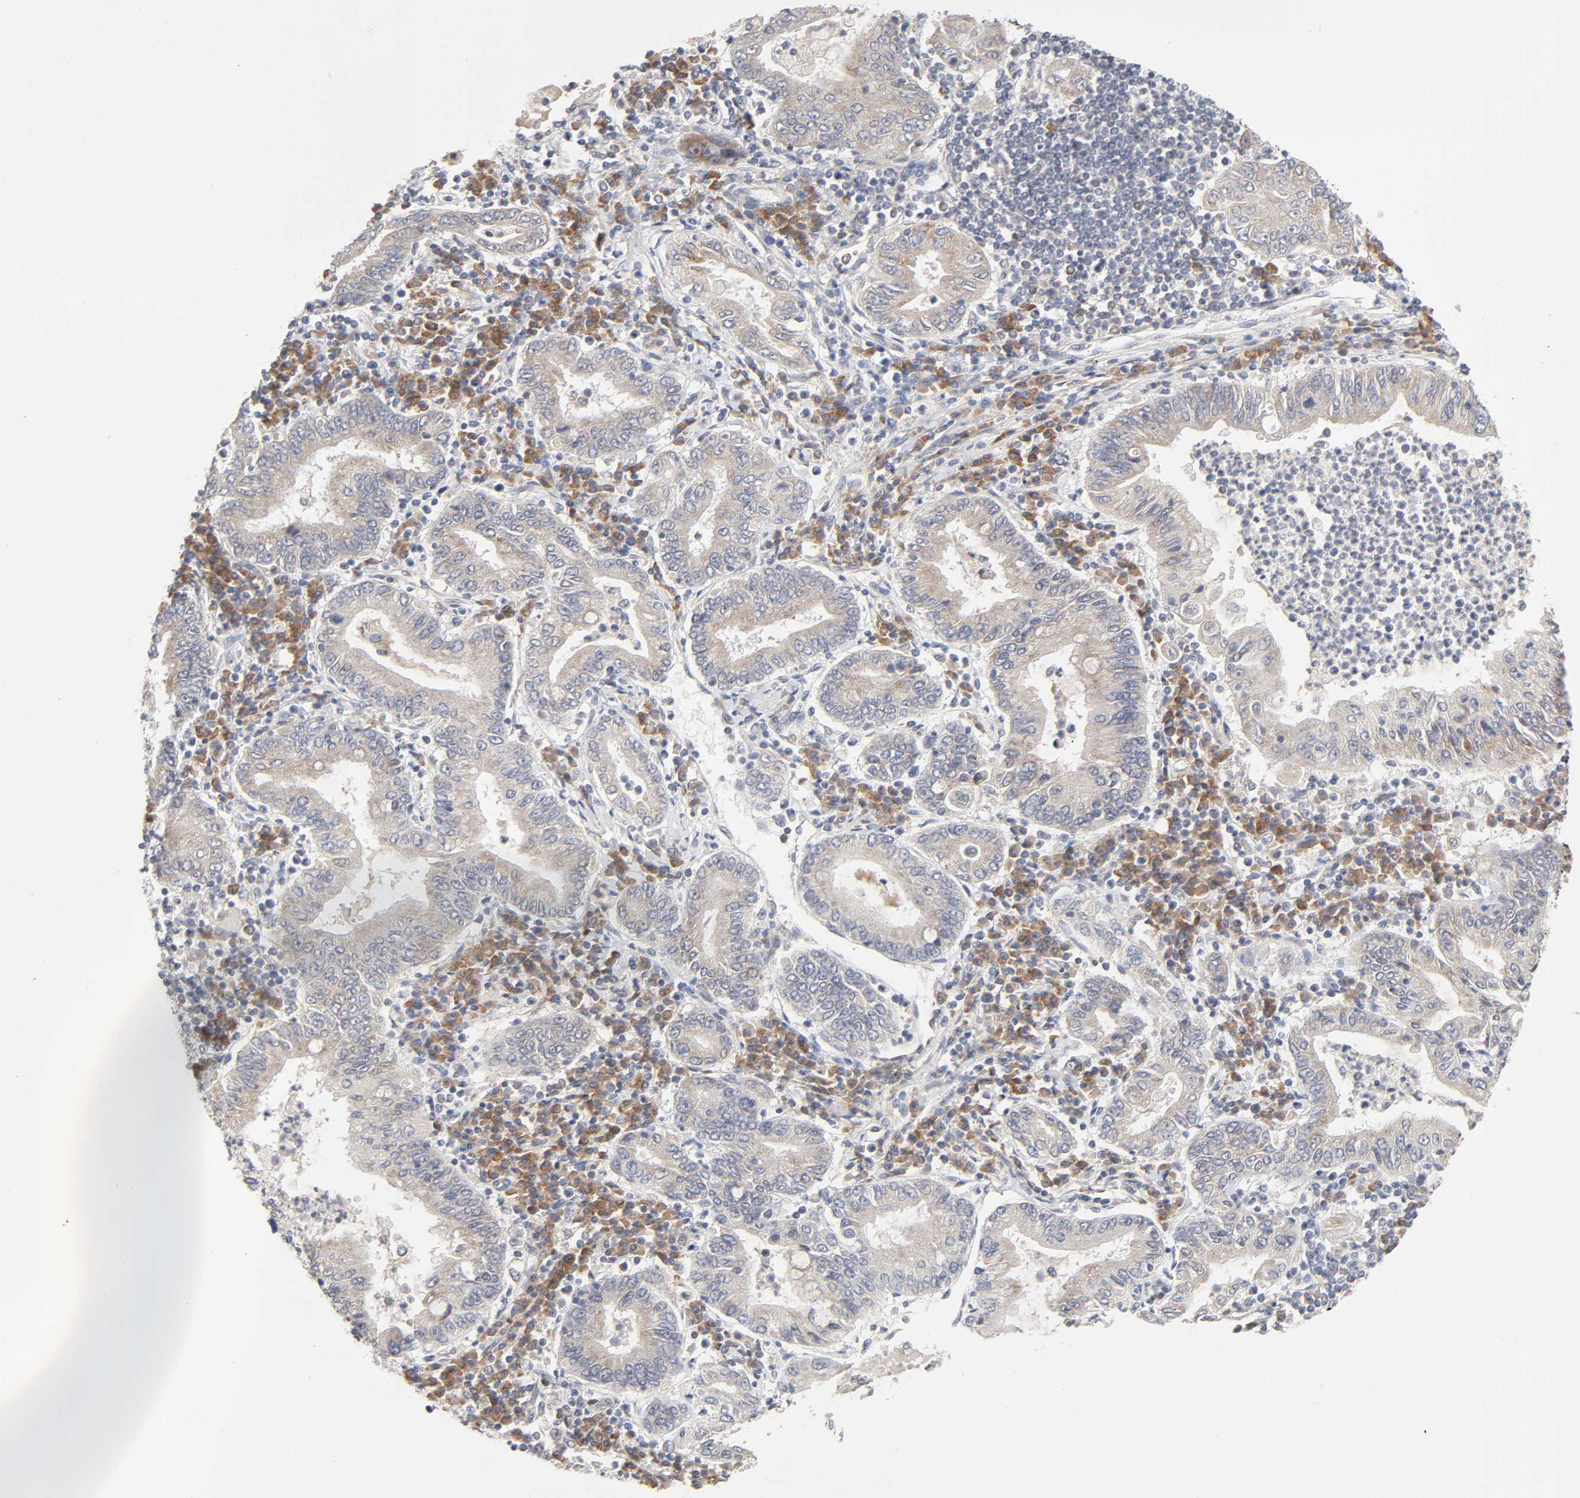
{"staining": {"intensity": "weak", "quantity": ">75%", "location": "cytoplasmic/membranous"}, "tissue": "stomach cancer", "cell_type": "Tumor cells", "image_type": "cancer", "snomed": [{"axis": "morphology", "description": "Normal tissue, NOS"}, {"axis": "morphology", "description": "Adenocarcinoma, NOS"}, {"axis": "topography", "description": "Esophagus"}, {"axis": "topography", "description": "Stomach, upper"}, {"axis": "topography", "description": "Peripheral nerve tissue"}], "caption": "Protein expression analysis of stomach cancer demonstrates weak cytoplasmic/membranous staining in about >75% of tumor cells.", "gene": "IL4R", "patient": {"sex": "male", "age": 62}}